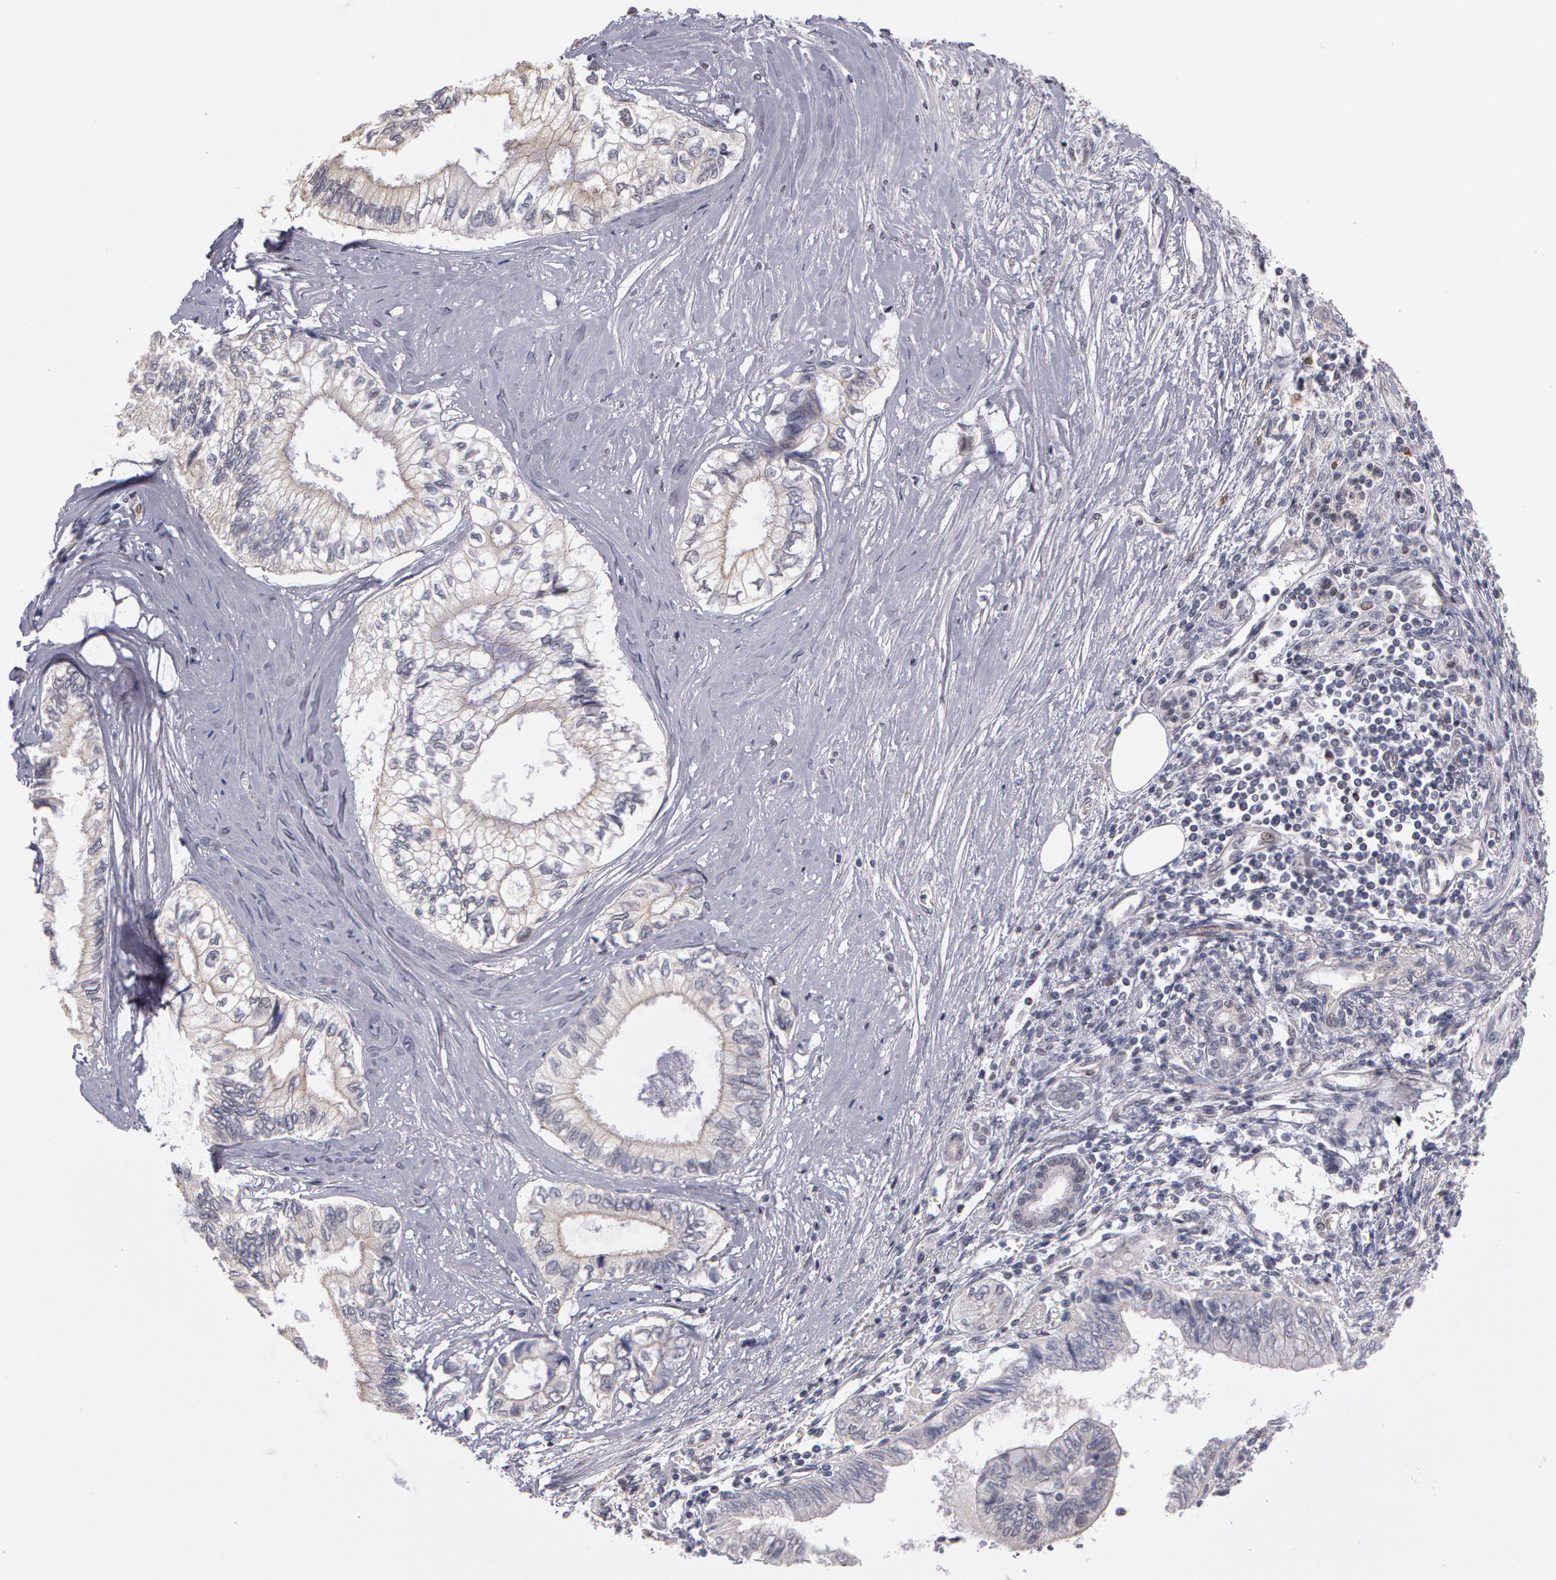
{"staining": {"intensity": "negative", "quantity": "none", "location": "none"}, "tissue": "pancreatic cancer", "cell_type": "Tumor cells", "image_type": "cancer", "snomed": [{"axis": "morphology", "description": "Adenocarcinoma, NOS"}, {"axis": "topography", "description": "Pancreas"}], "caption": "This is an immunohistochemistry micrograph of pancreatic cancer. There is no expression in tumor cells.", "gene": "PRICKLE1", "patient": {"sex": "female", "age": 66}}